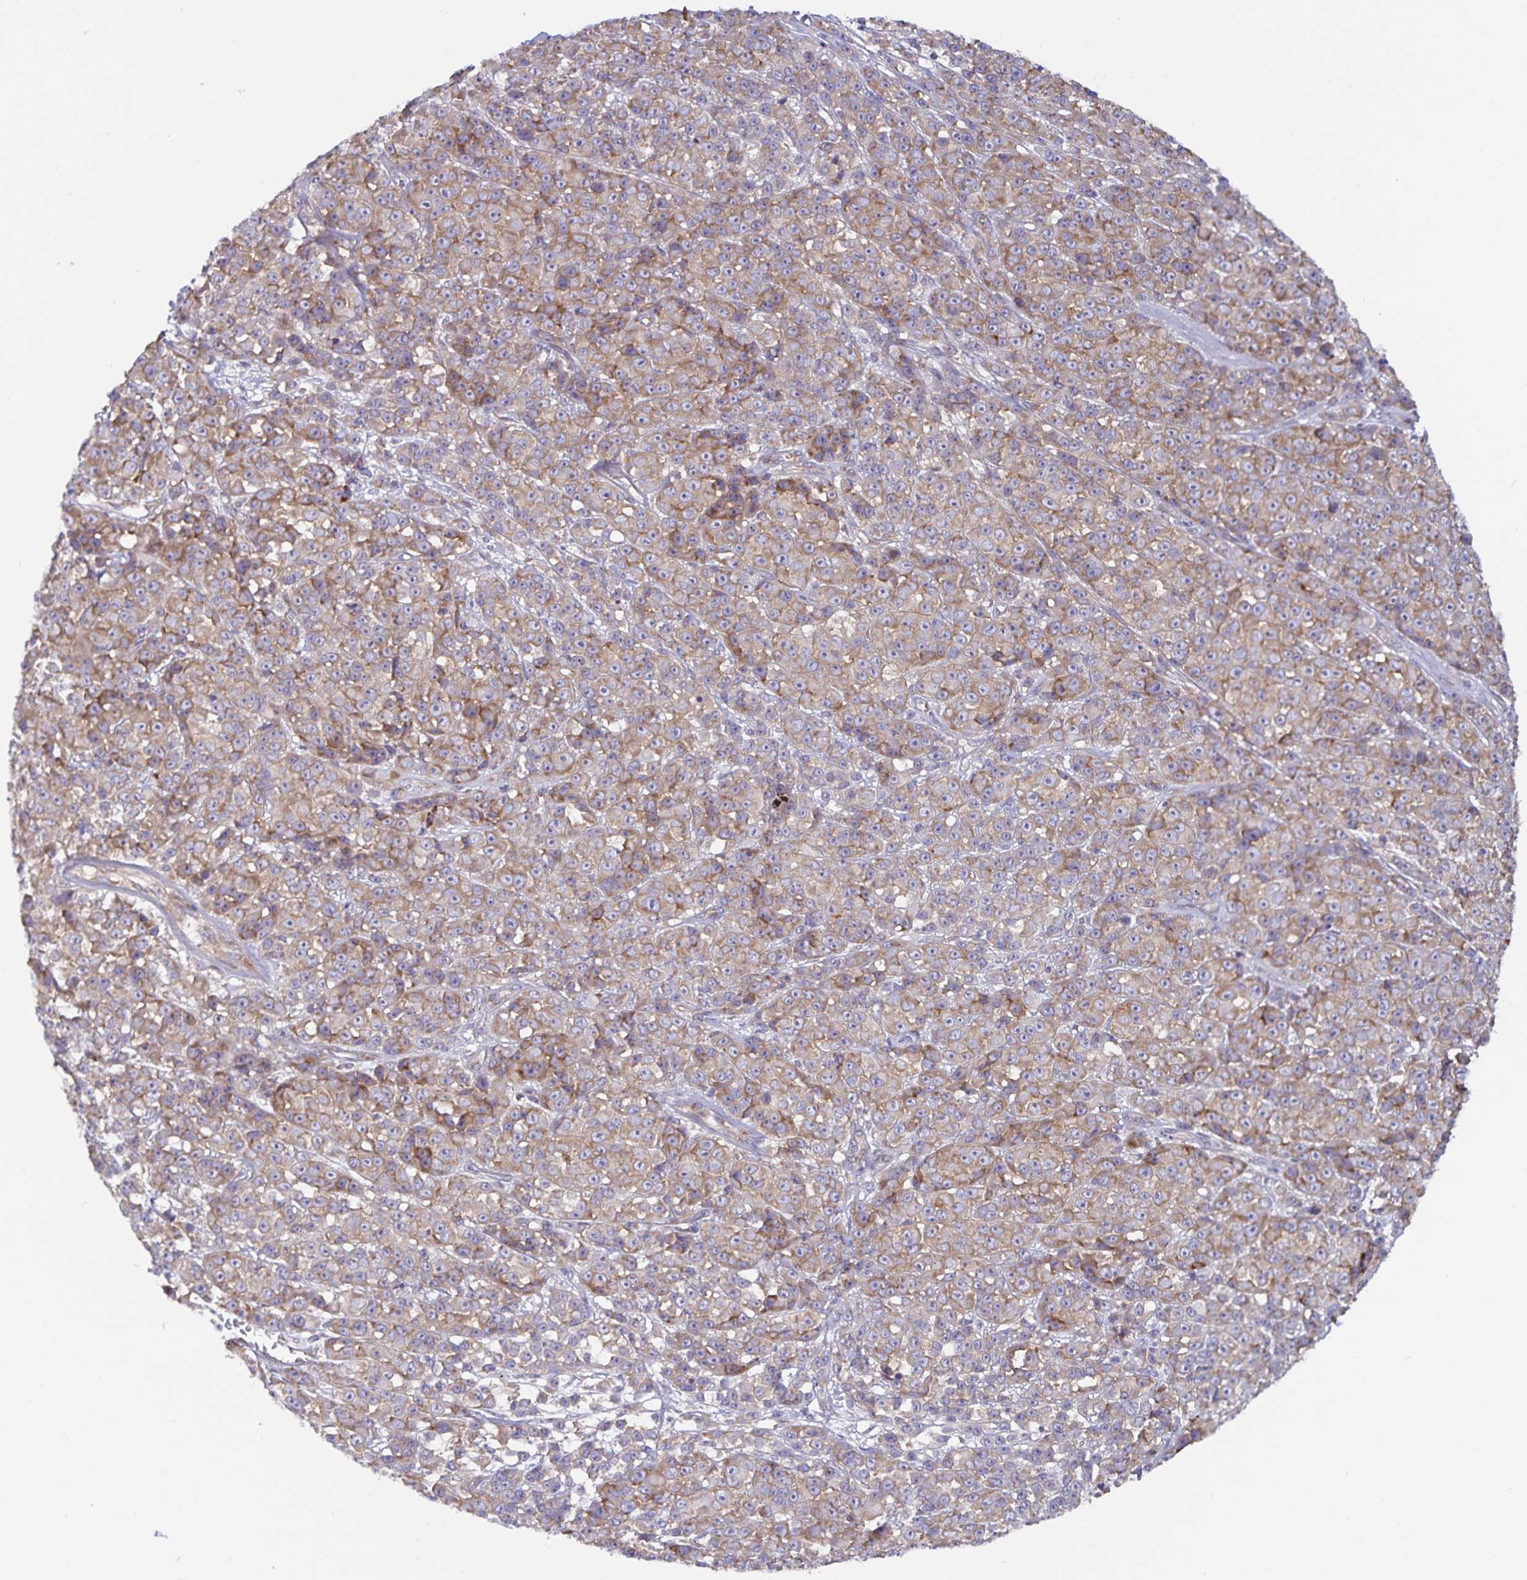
{"staining": {"intensity": "moderate", "quantity": ">75%", "location": "cytoplasmic/membranous"}, "tissue": "melanoma", "cell_type": "Tumor cells", "image_type": "cancer", "snomed": [{"axis": "morphology", "description": "Malignant melanoma, NOS"}, {"axis": "topography", "description": "Skin"}, {"axis": "topography", "description": "Skin of back"}], "caption": "About >75% of tumor cells in human melanoma display moderate cytoplasmic/membranous protein expression as visualized by brown immunohistochemical staining.", "gene": "FAM120A", "patient": {"sex": "male", "age": 91}}